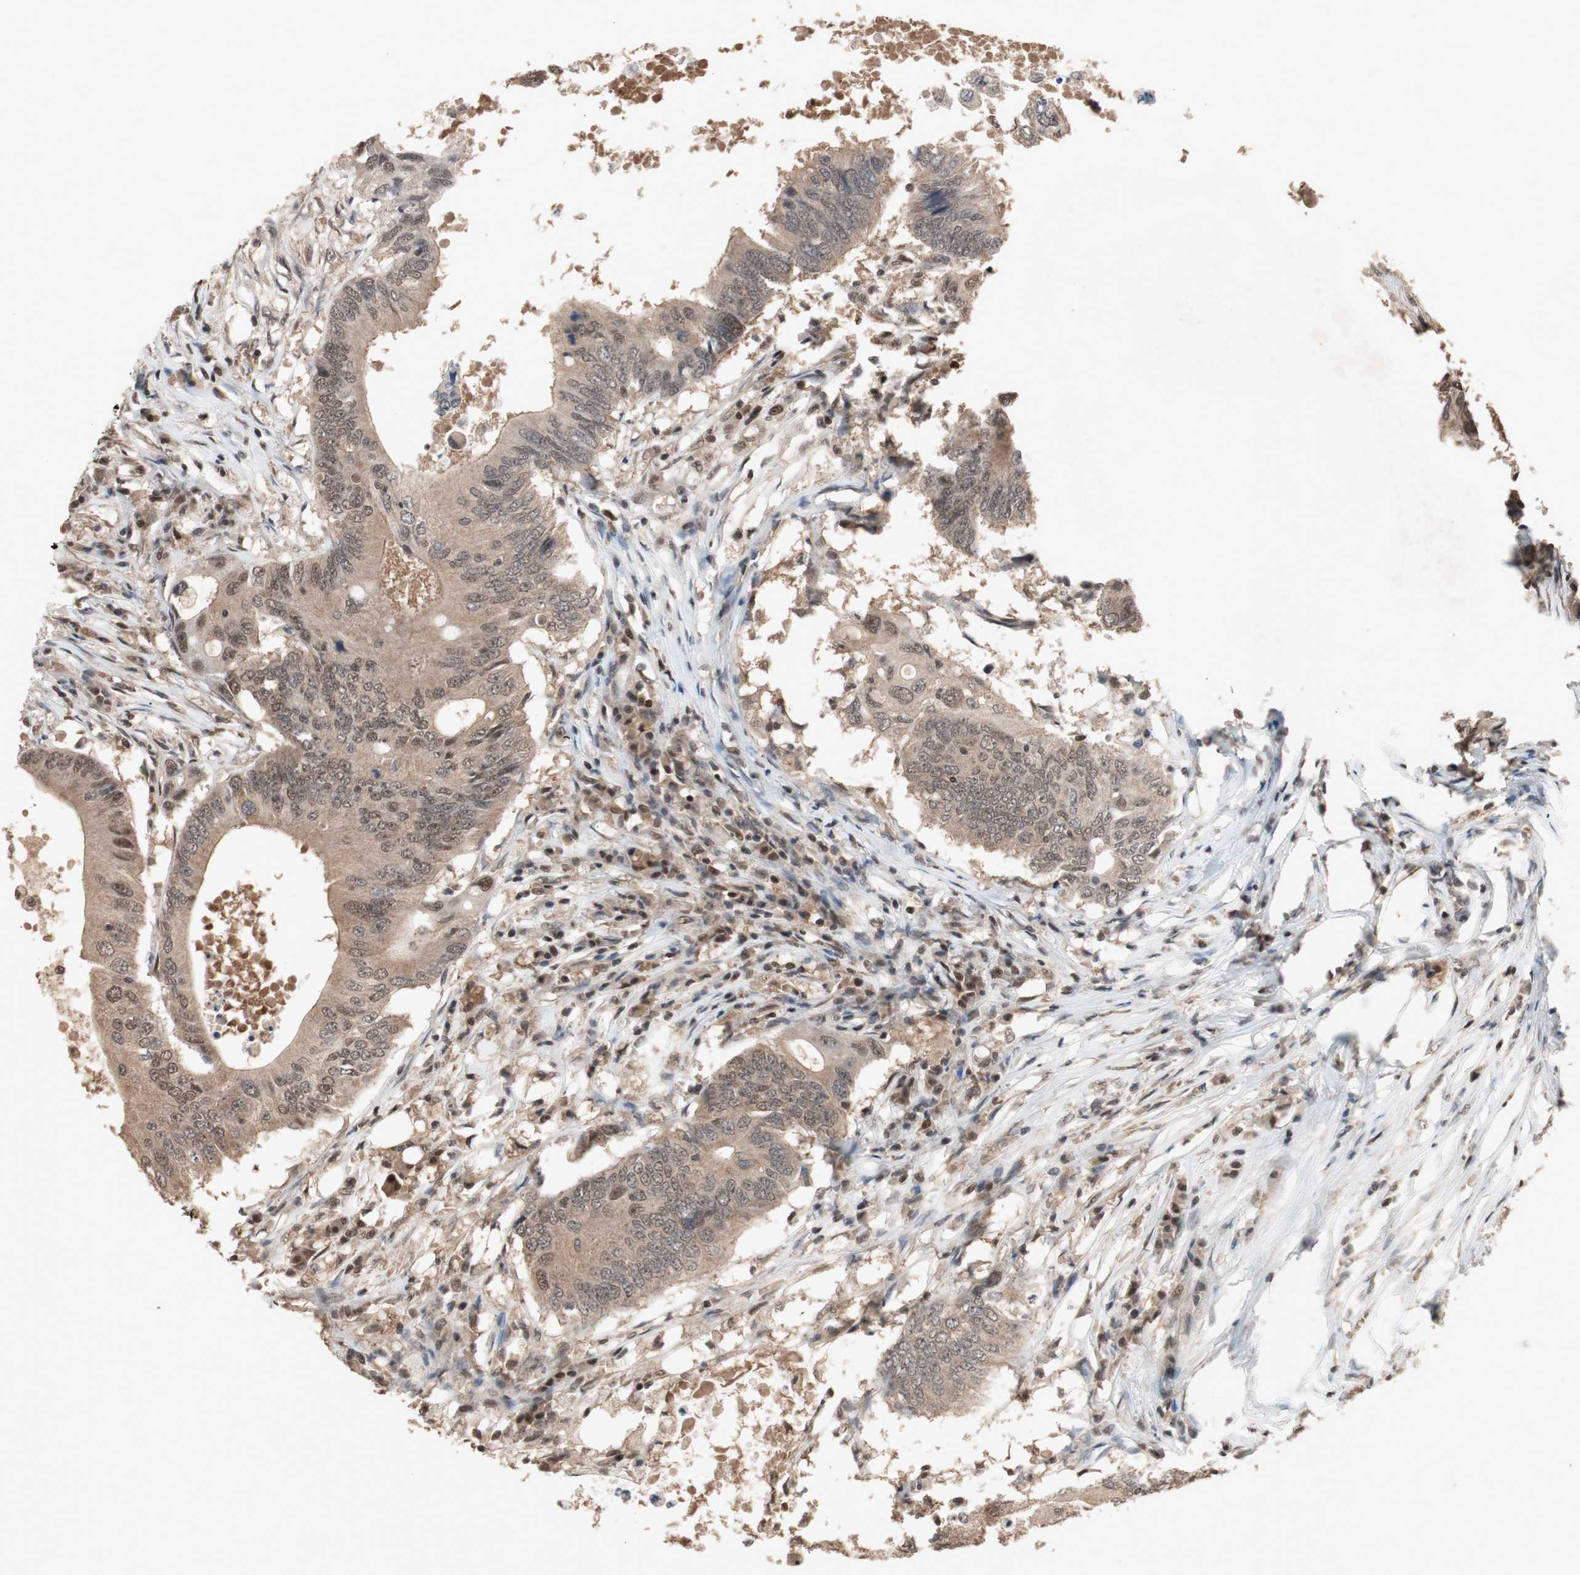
{"staining": {"intensity": "moderate", "quantity": ">75%", "location": "cytoplasmic/membranous,nuclear"}, "tissue": "colorectal cancer", "cell_type": "Tumor cells", "image_type": "cancer", "snomed": [{"axis": "morphology", "description": "Adenocarcinoma, NOS"}, {"axis": "topography", "description": "Colon"}], "caption": "The immunohistochemical stain highlights moderate cytoplasmic/membranous and nuclear positivity in tumor cells of adenocarcinoma (colorectal) tissue.", "gene": "GART", "patient": {"sex": "male", "age": 71}}